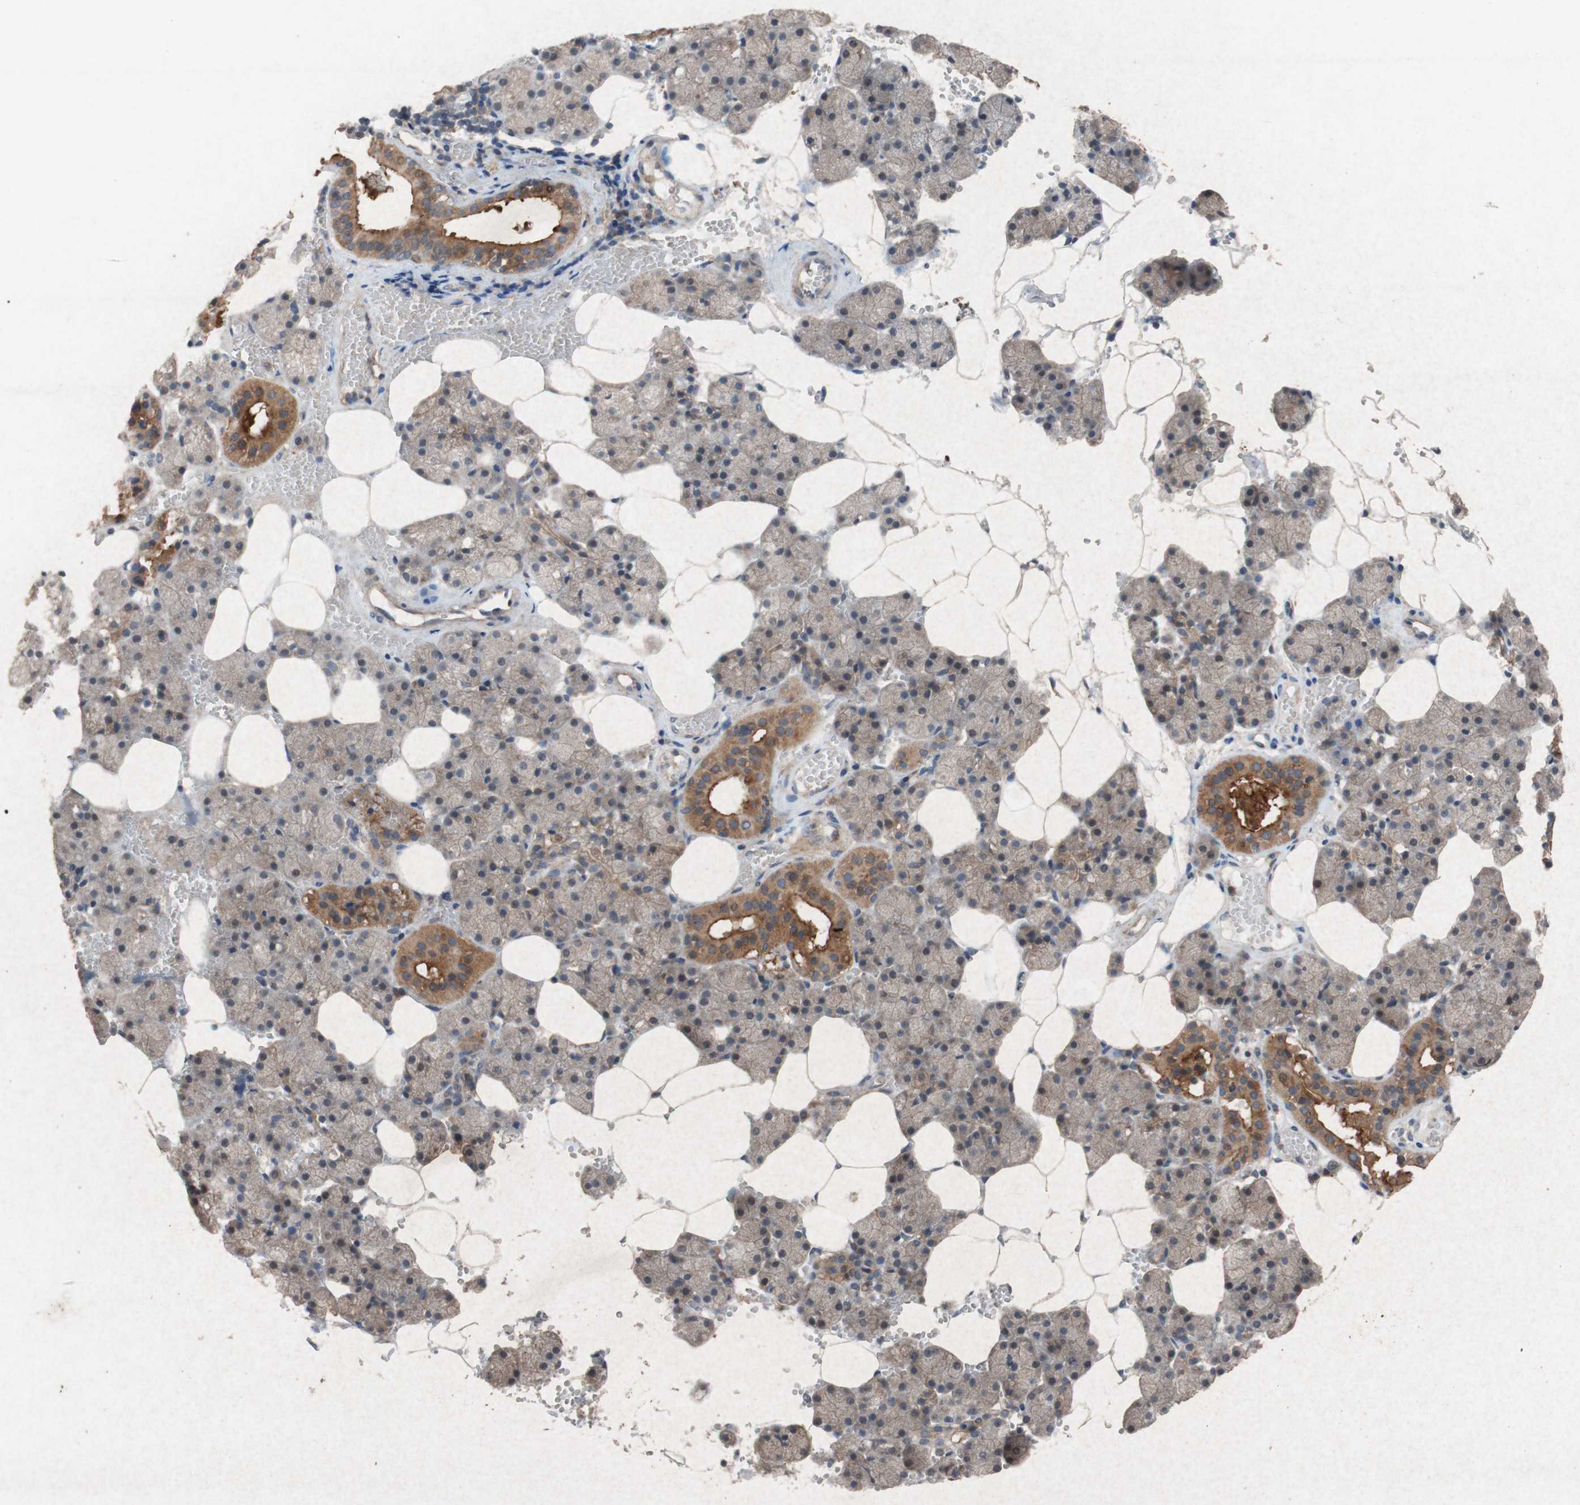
{"staining": {"intensity": "moderate", "quantity": "25%-75%", "location": "cytoplasmic/membranous"}, "tissue": "salivary gland", "cell_type": "Glandular cells", "image_type": "normal", "snomed": [{"axis": "morphology", "description": "Normal tissue, NOS"}, {"axis": "topography", "description": "Salivary gland"}], "caption": "Protein staining of unremarkable salivary gland displays moderate cytoplasmic/membranous expression in approximately 25%-75% of glandular cells. (Stains: DAB in brown, nuclei in blue, Microscopy: brightfield microscopy at high magnification).", "gene": "ATP6V1F", "patient": {"sex": "male", "age": 62}}